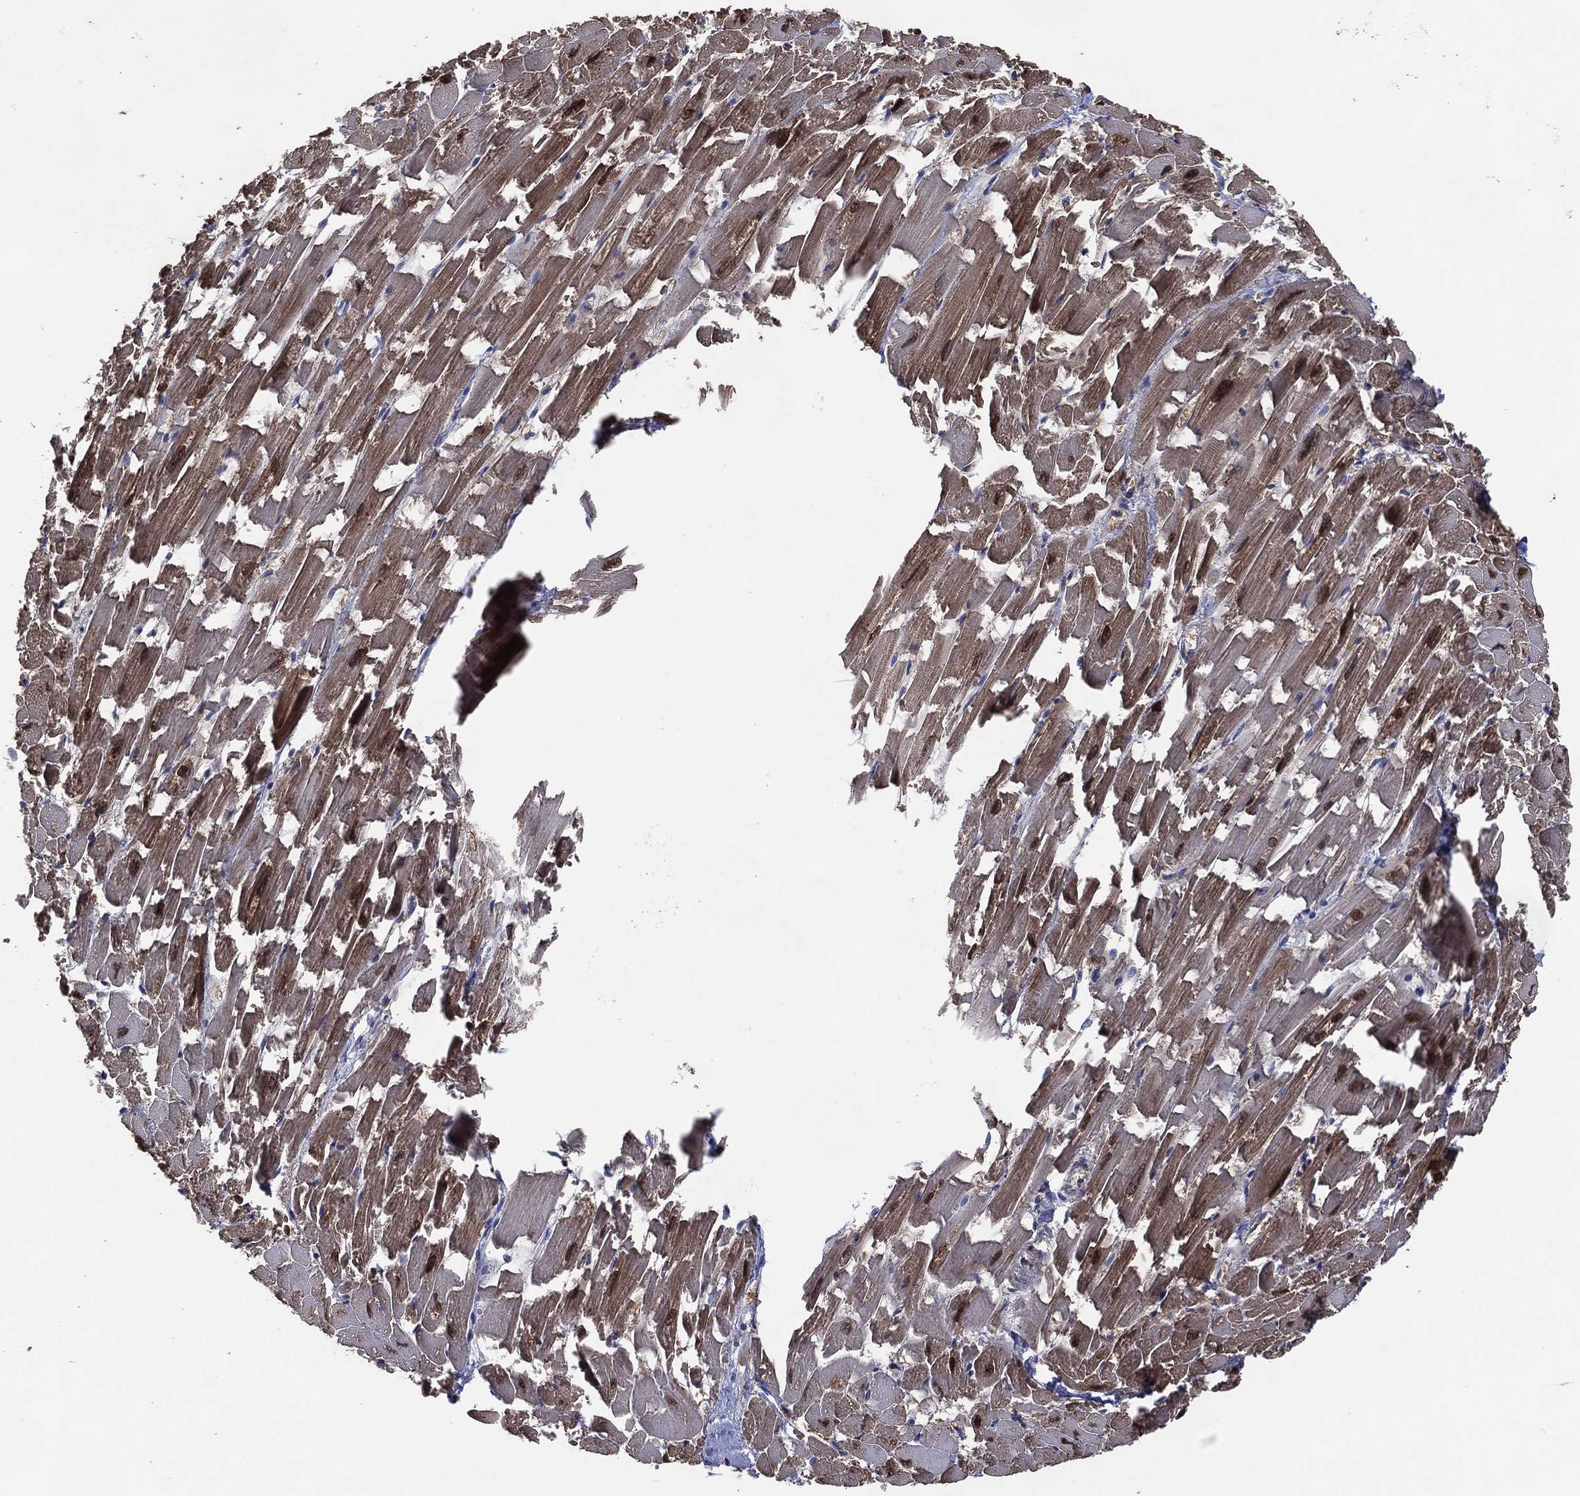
{"staining": {"intensity": "moderate", "quantity": "25%-75%", "location": "cytoplasmic/membranous,nuclear"}, "tissue": "heart muscle", "cell_type": "Cardiomyocytes", "image_type": "normal", "snomed": [{"axis": "morphology", "description": "Normal tissue, NOS"}, {"axis": "topography", "description": "Heart"}], "caption": "Immunohistochemistry (DAB) staining of benign human heart muscle displays moderate cytoplasmic/membranous,nuclear protein expression in about 25%-75% of cardiomyocytes.", "gene": "AK1", "patient": {"sex": "female", "age": 64}}